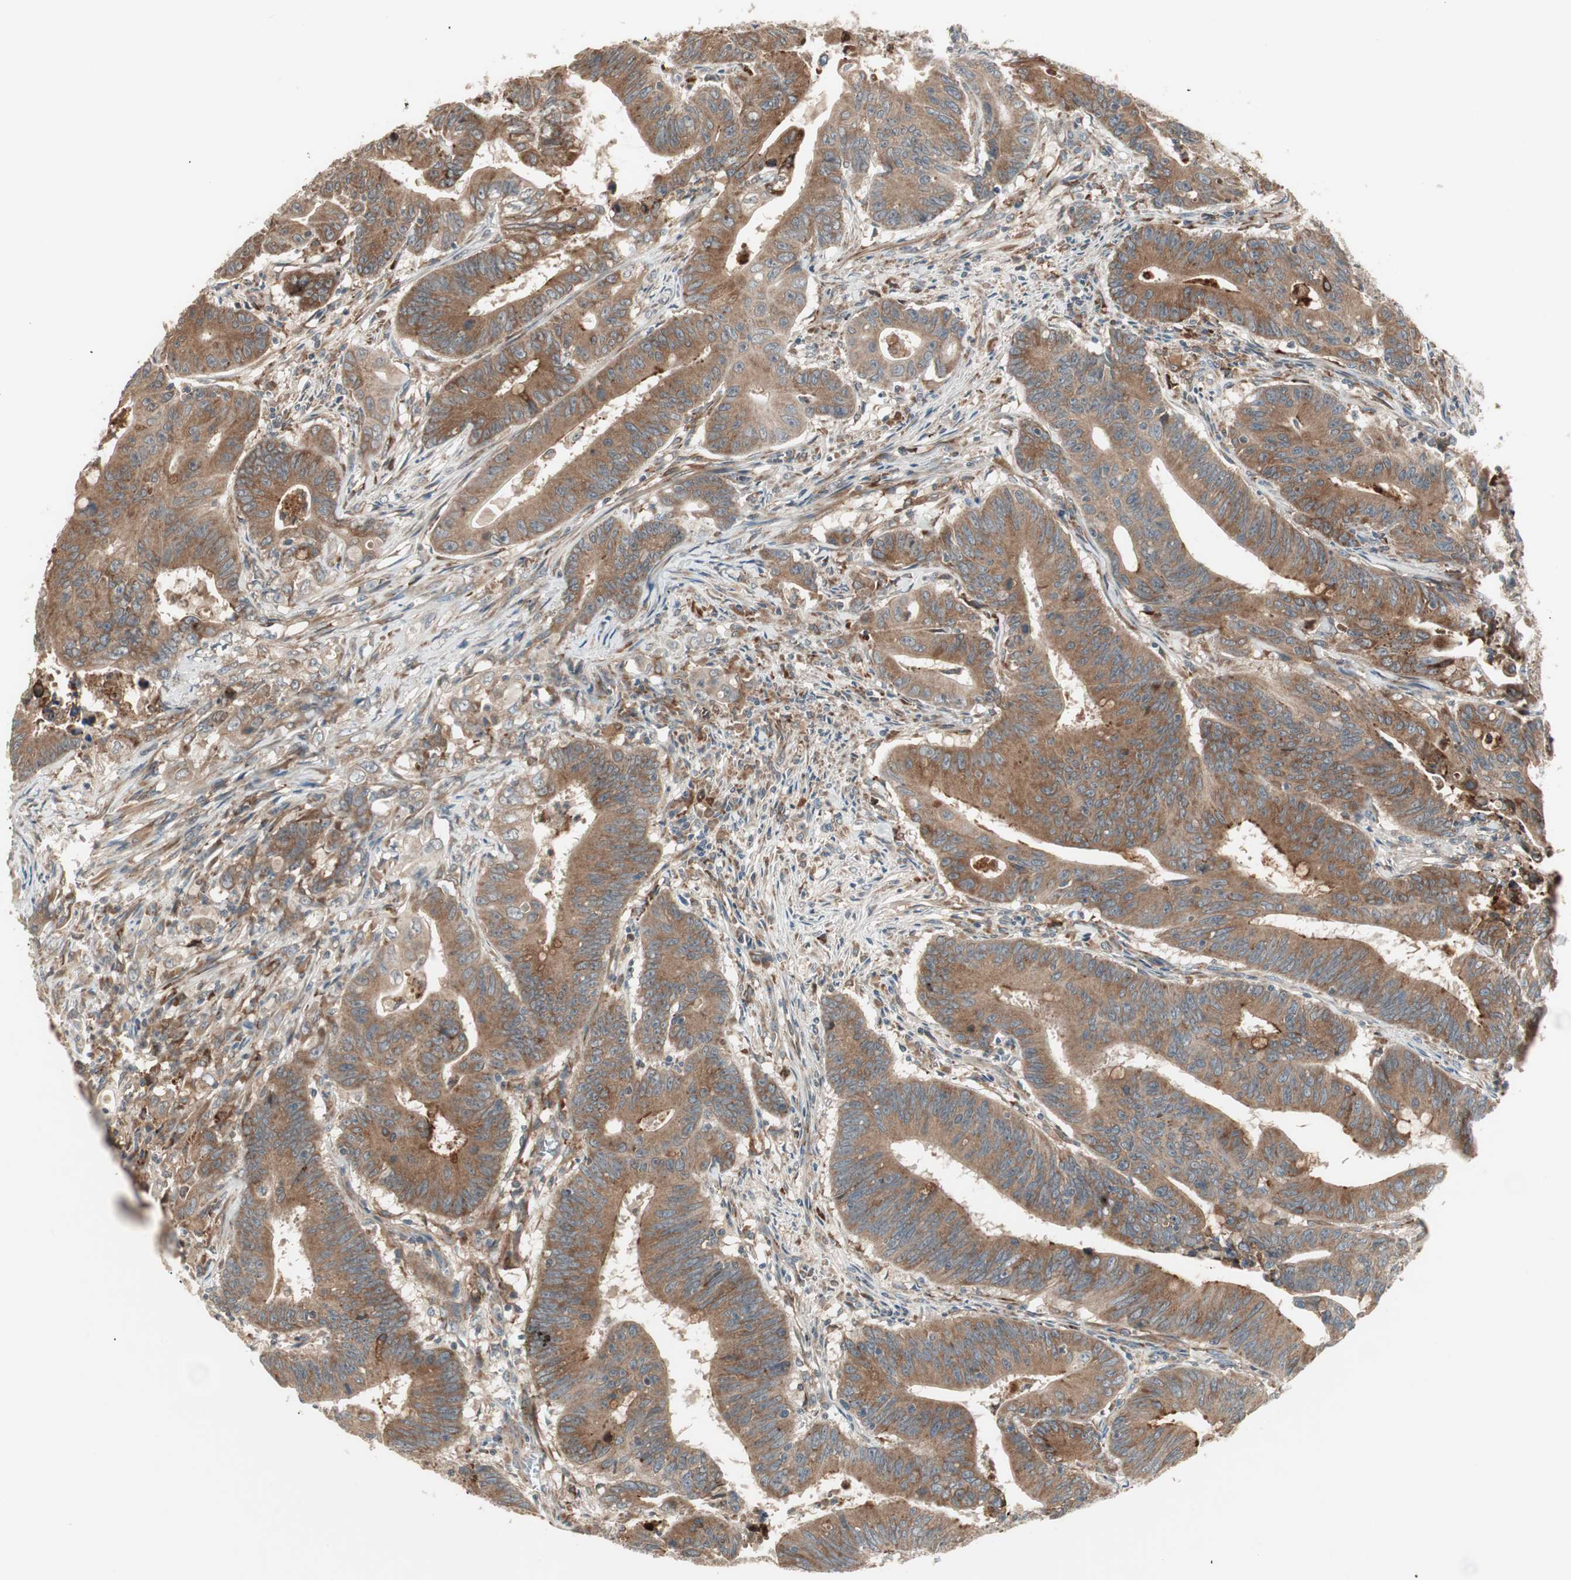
{"staining": {"intensity": "moderate", "quantity": ">75%", "location": "cytoplasmic/membranous"}, "tissue": "colorectal cancer", "cell_type": "Tumor cells", "image_type": "cancer", "snomed": [{"axis": "morphology", "description": "Adenocarcinoma, NOS"}, {"axis": "topography", "description": "Colon"}], "caption": "Immunohistochemistry (DAB) staining of human colorectal cancer displays moderate cytoplasmic/membranous protein positivity in approximately >75% of tumor cells. The staining was performed using DAB, with brown indicating positive protein expression. Nuclei are stained blue with hematoxylin.", "gene": "SFRP1", "patient": {"sex": "male", "age": 45}}